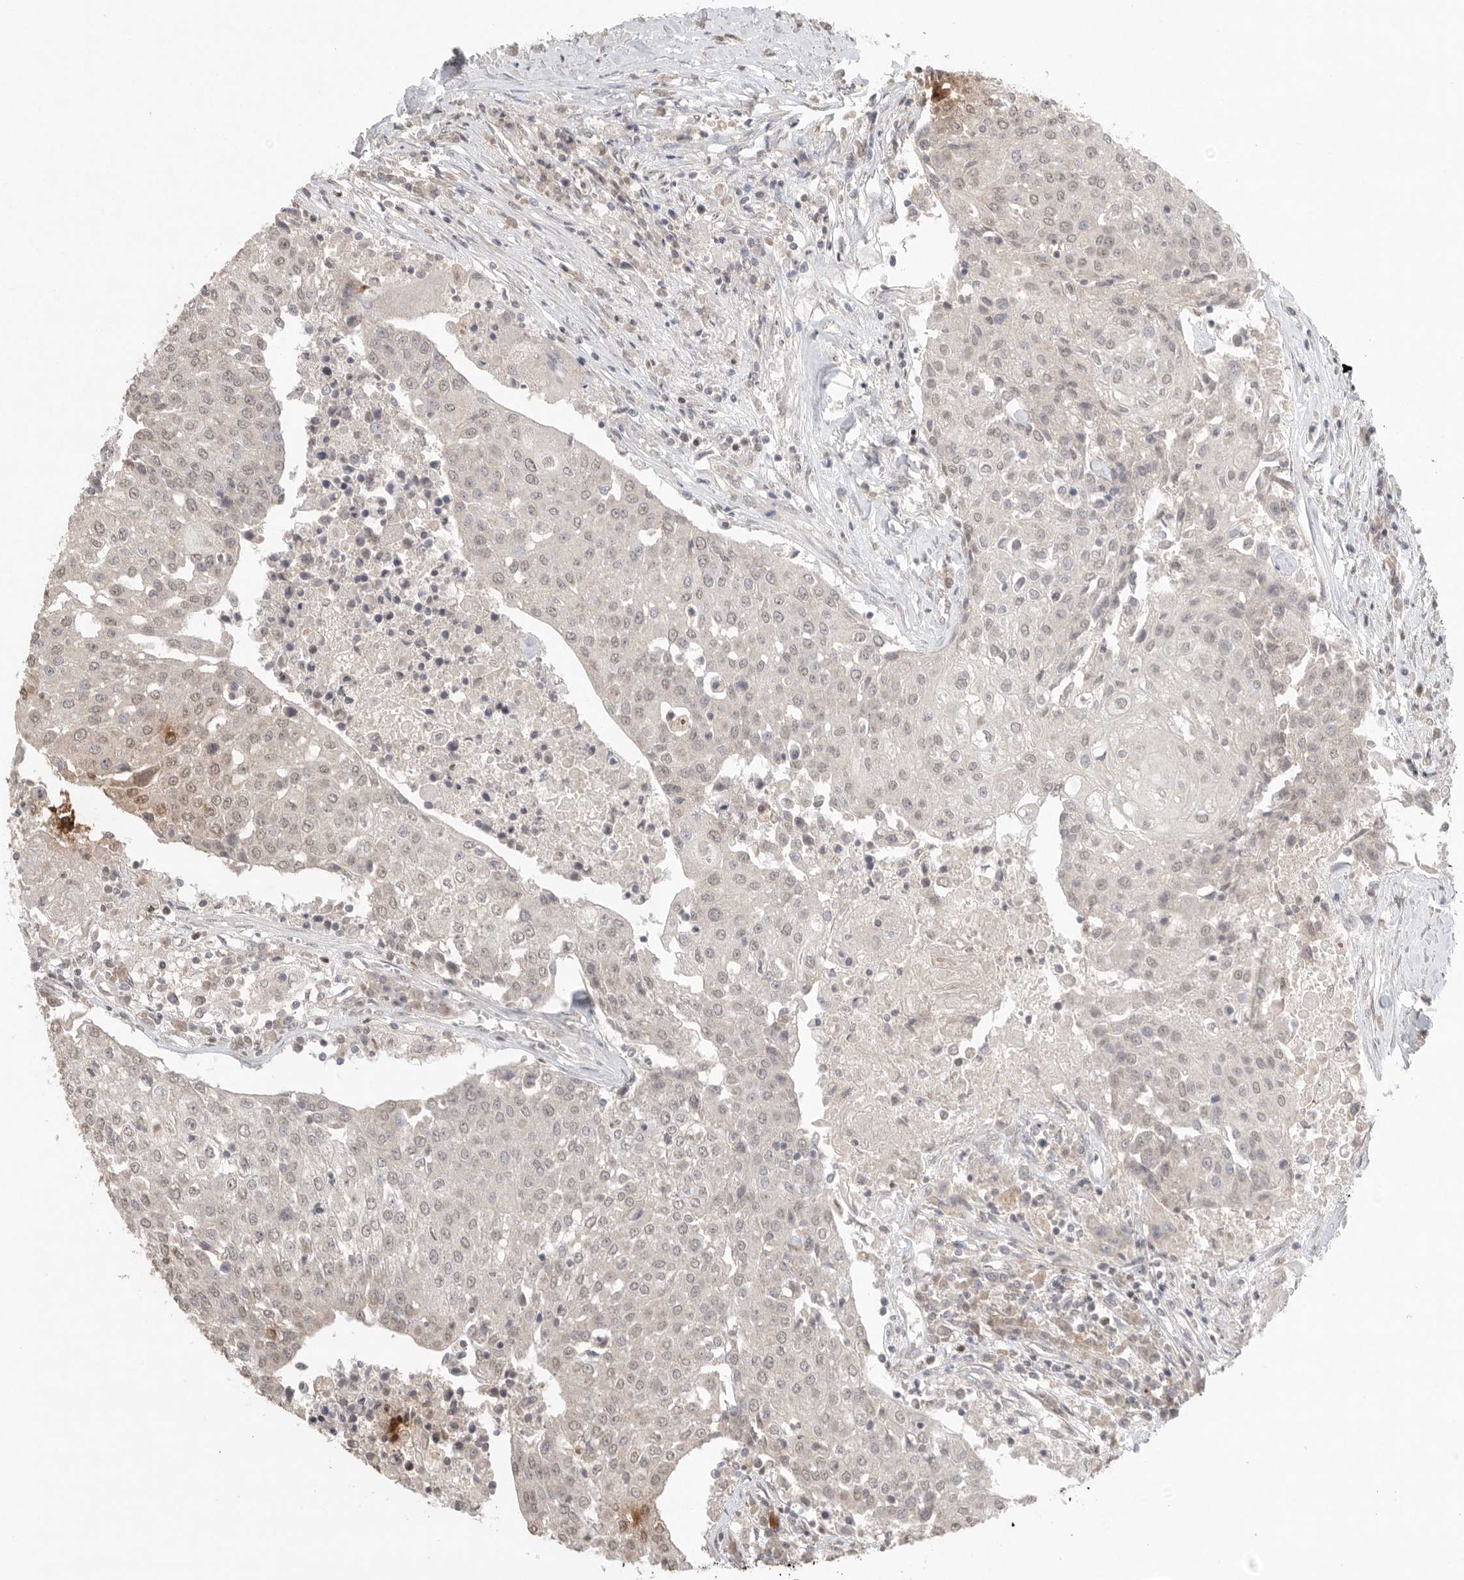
{"staining": {"intensity": "weak", "quantity": ">75%", "location": "nuclear"}, "tissue": "urothelial cancer", "cell_type": "Tumor cells", "image_type": "cancer", "snomed": [{"axis": "morphology", "description": "Urothelial carcinoma, High grade"}, {"axis": "topography", "description": "Urinary bladder"}], "caption": "A brown stain highlights weak nuclear staining of a protein in human urothelial cancer tumor cells. Ihc stains the protein of interest in brown and the nuclei are stained blue.", "gene": "KLK5", "patient": {"sex": "female", "age": 85}}